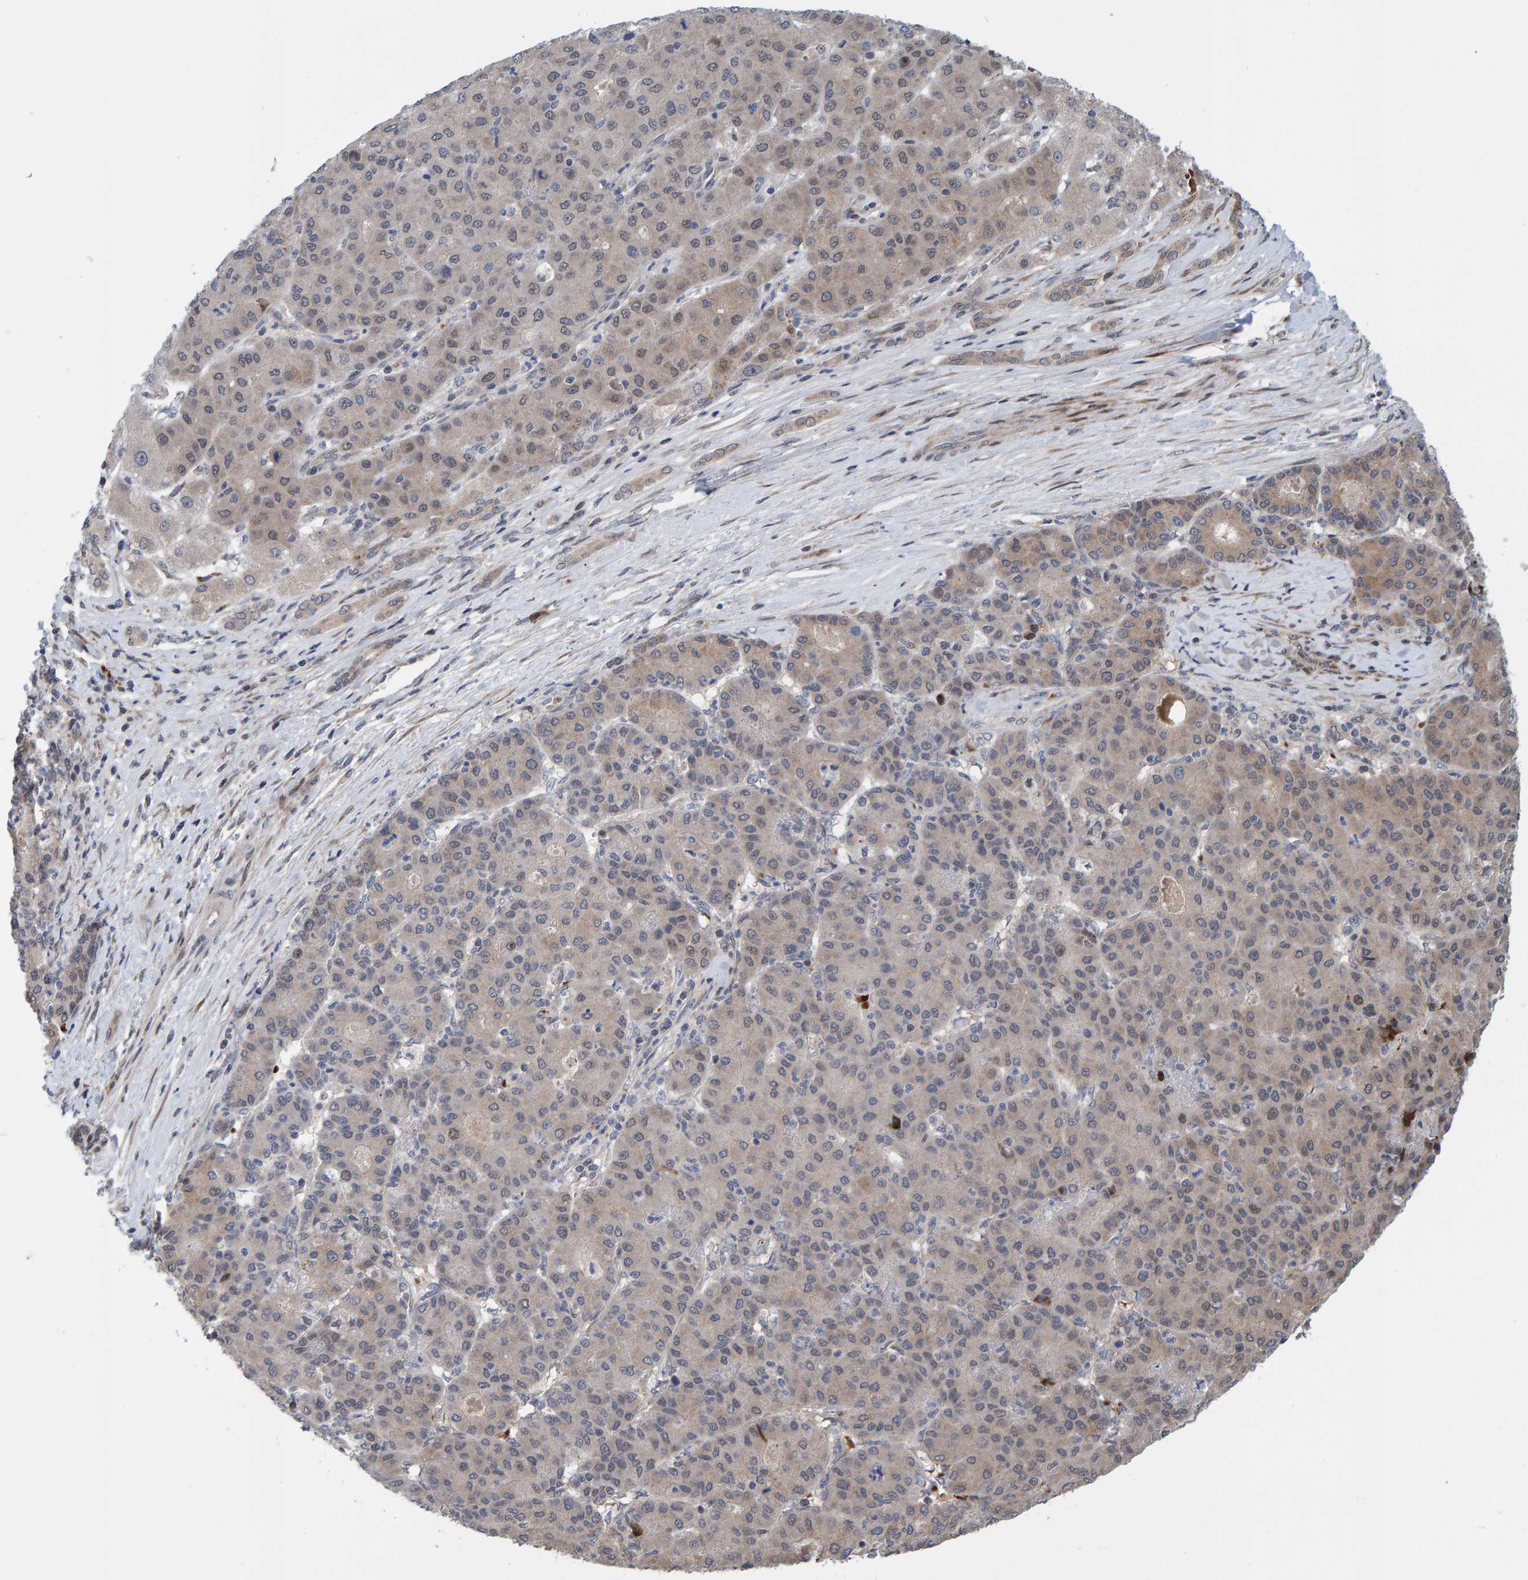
{"staining": {"intensity": "moderate", "quantity": "<25%", "location": "cytoplasmic/membranous,nuclear"}, "tissue": "liver cancer", "cell_type": "Tumor cells", "image_type": "cancer", "snomed": [{"axis": "morphology", "description": "Carcinoma, Hepatocellular, NOS"}, {"axis": "topography", "description": "Liver"}], "caption": "Protein analysis of liver cancer (hepatocellular carcinoma) tissue shows moderate cytoplasmic/membranous and nuclear staining in about <25% of tumor cells.", "gene": "MFSD6L", "patient": {"sex": "male", "age": 65}}